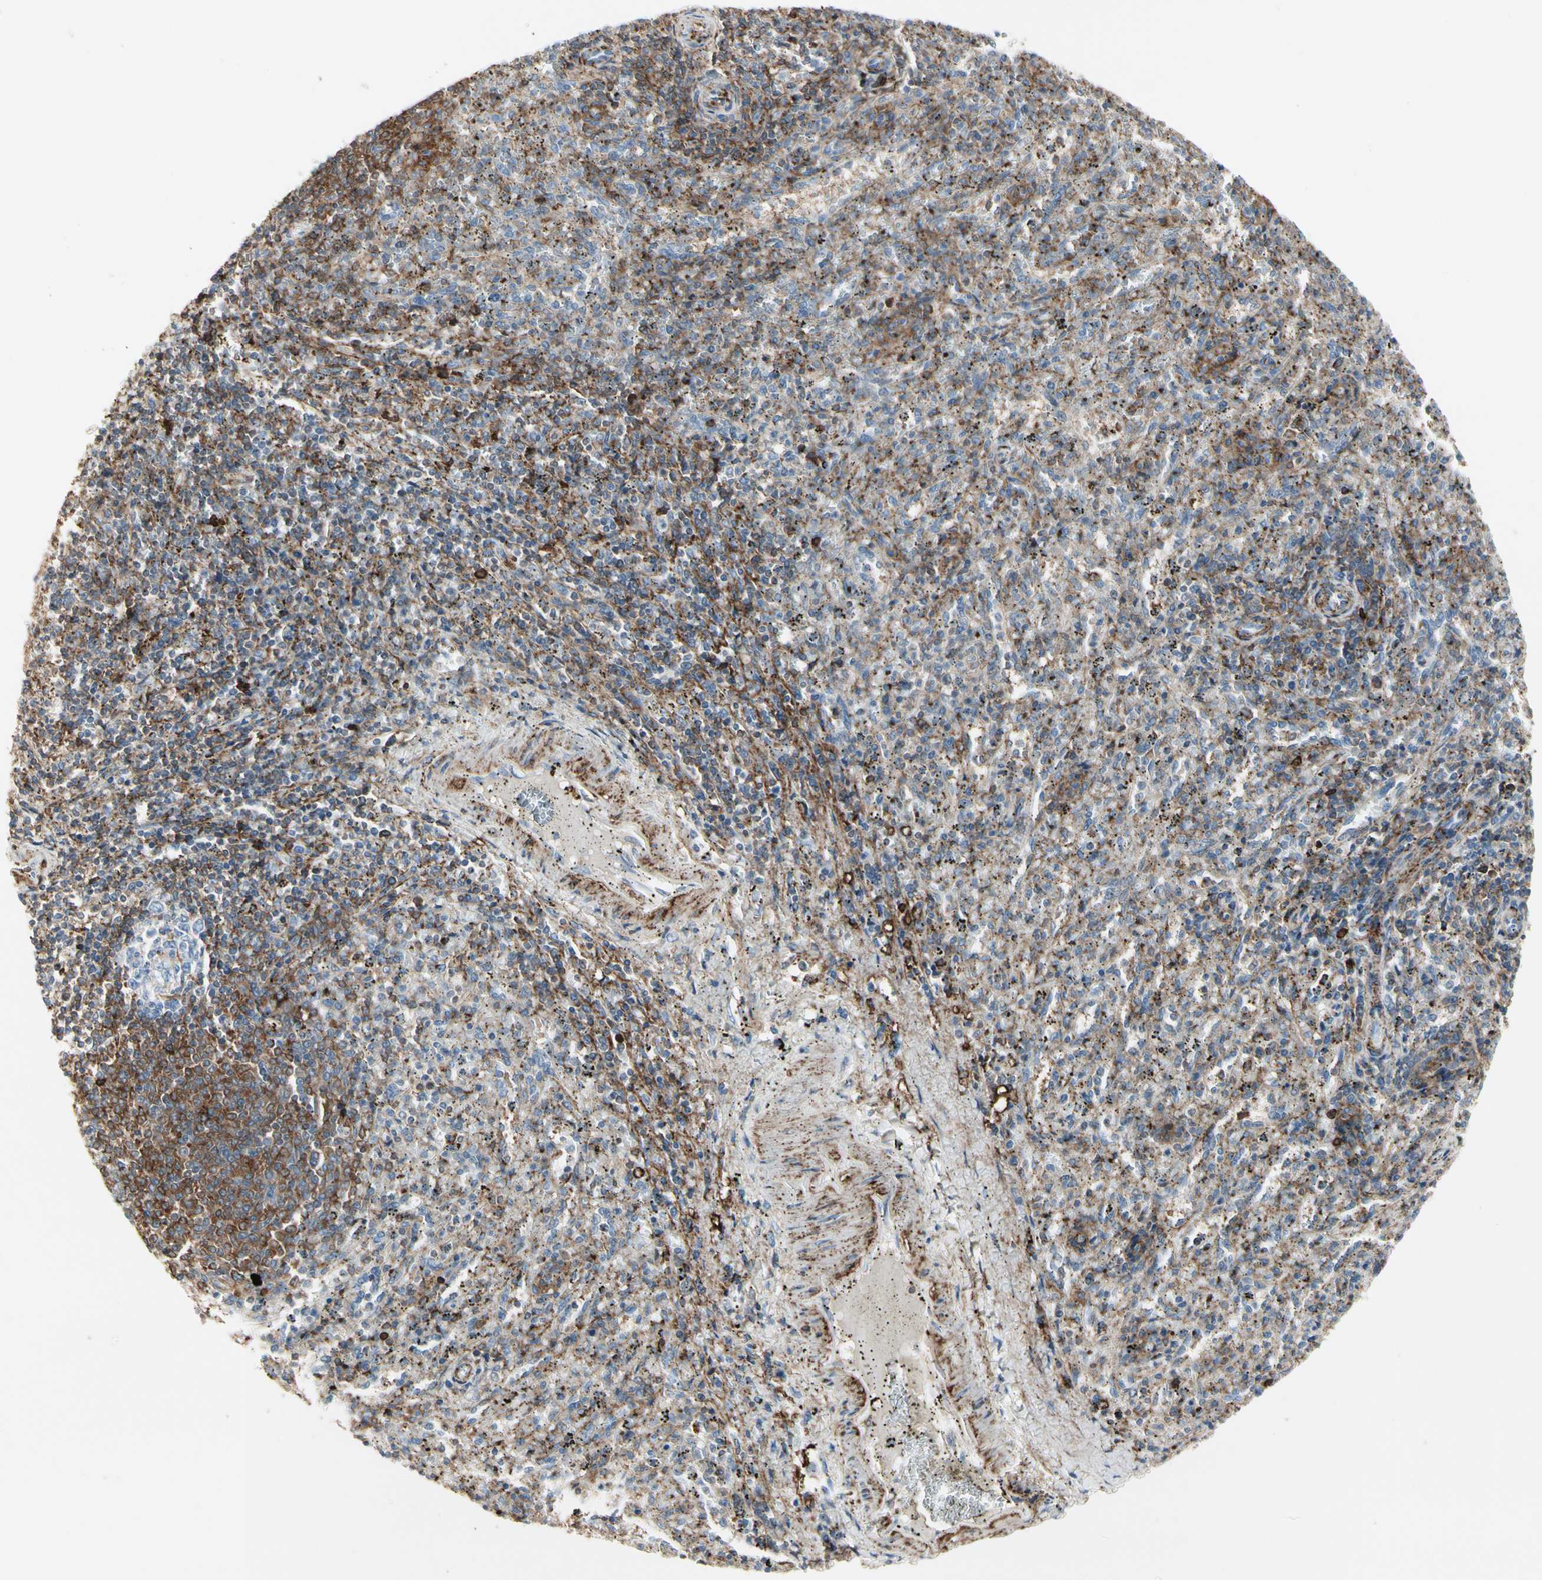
{"staining": {"intensity": "strong", "quantity": "25%-75%", "location": "cytoplasmic/membranous"}, "tissue": "spleen", "cell_type": "Cells in red pulp", "image_type": "normal", "snomed": [{"axis": "morphology", "description": "Normal tissue, NOS"}, {"axis": "topography", "description": "Spleen"}], "caption": "Strong cytoplasmic/membranous staining is present in about 25%-75% of cells in red pulp in normal spleen.", "gene": "CLEC2B", "patient": {"sex": "female", "age": 10}}